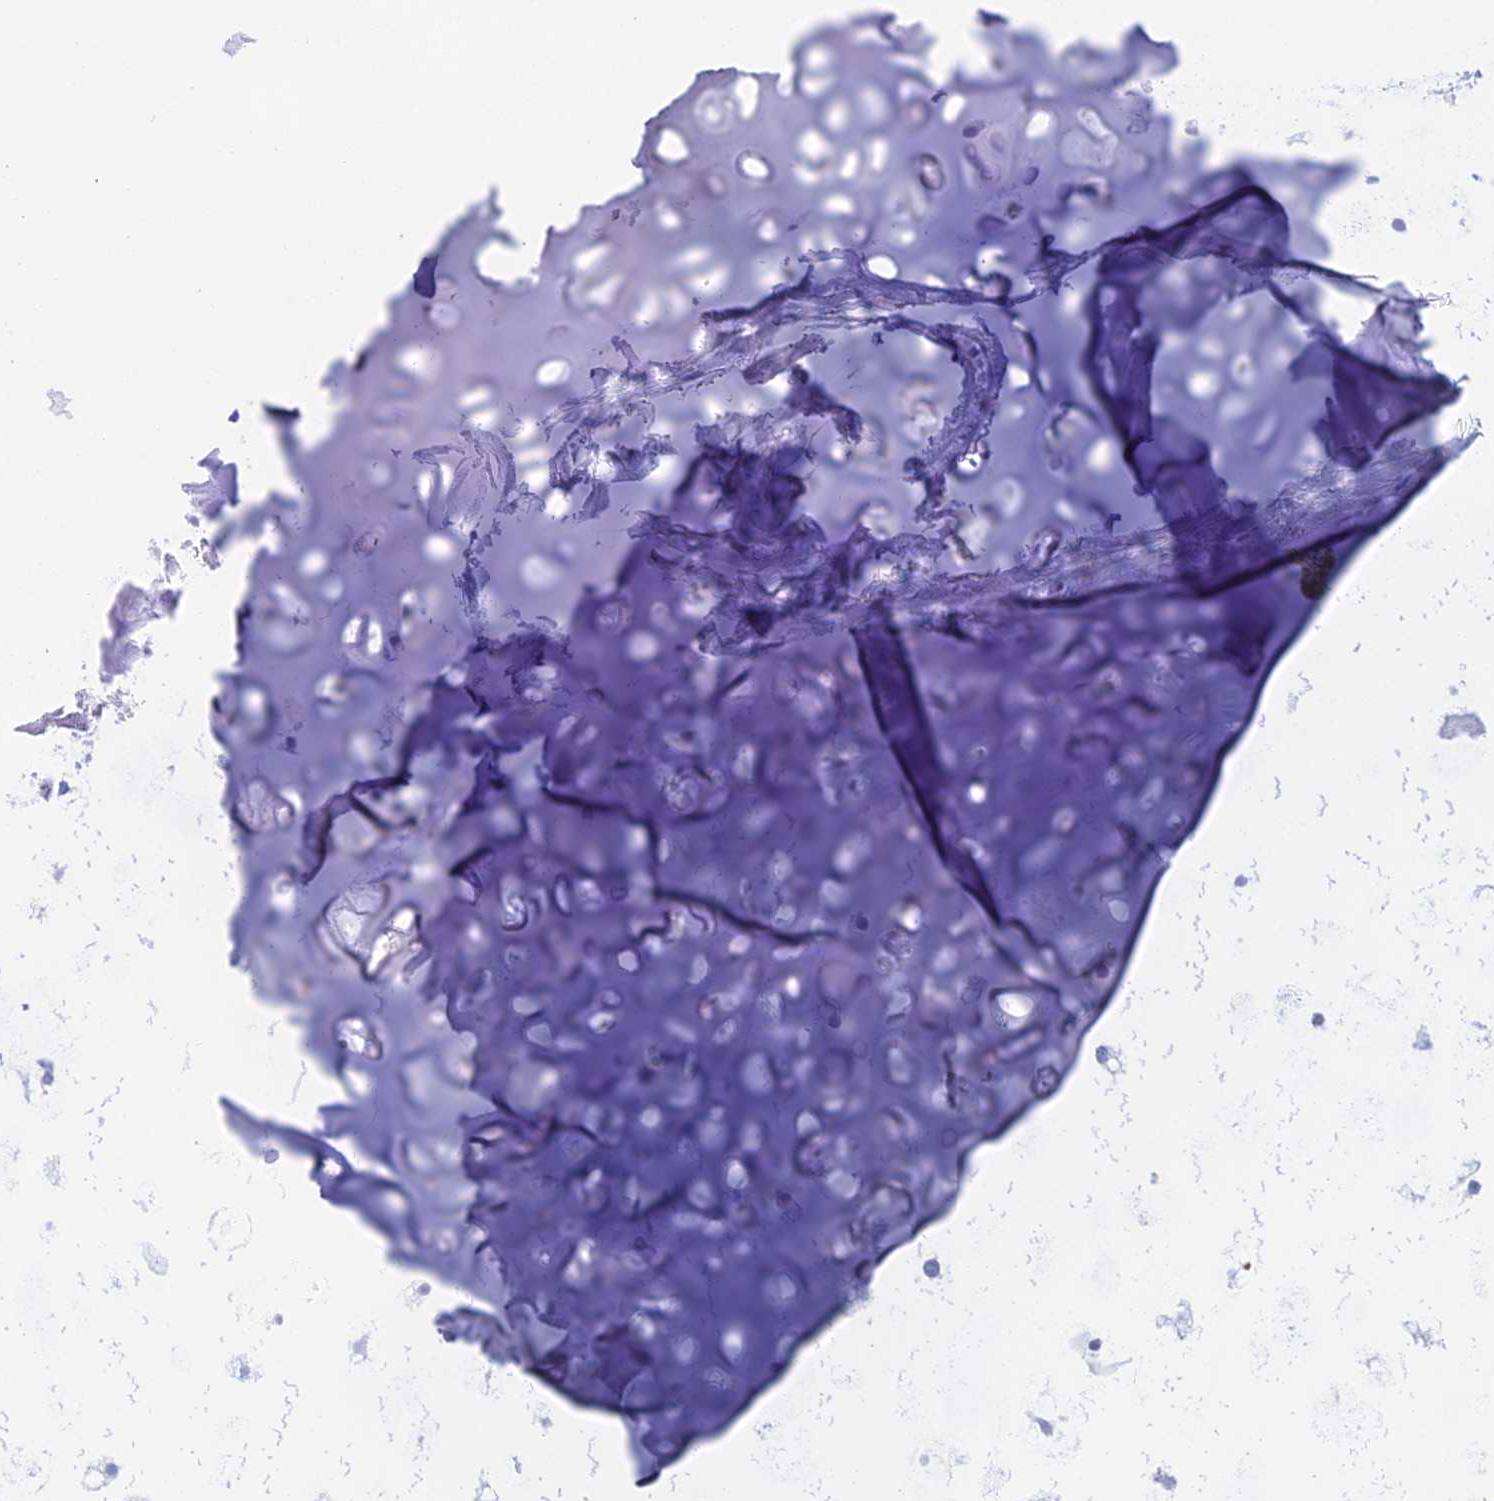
{"staining": {"intensity": "negative", "quantity": "none", "location": "none"}, "tissue": "adipose tissue", "cell_type": "Adipocytes", "image_type": "normal", "snomed": [{"axis": "morphology", "description": "Normal tissue, NOS"}, {"axis": "topography", "description": "Cartilage tissue"}], "caption": "IHC image of normal adipose tissue stained for a protein (brown), which demonstrates no expression in adipocytes. (DAB (3,3'-diaminobenzidine) immunohistochemistry (IHC) with hematoxylin counter stain).", "gene": "RNPS1", "patient": {"sex": "male", "age": 66}}